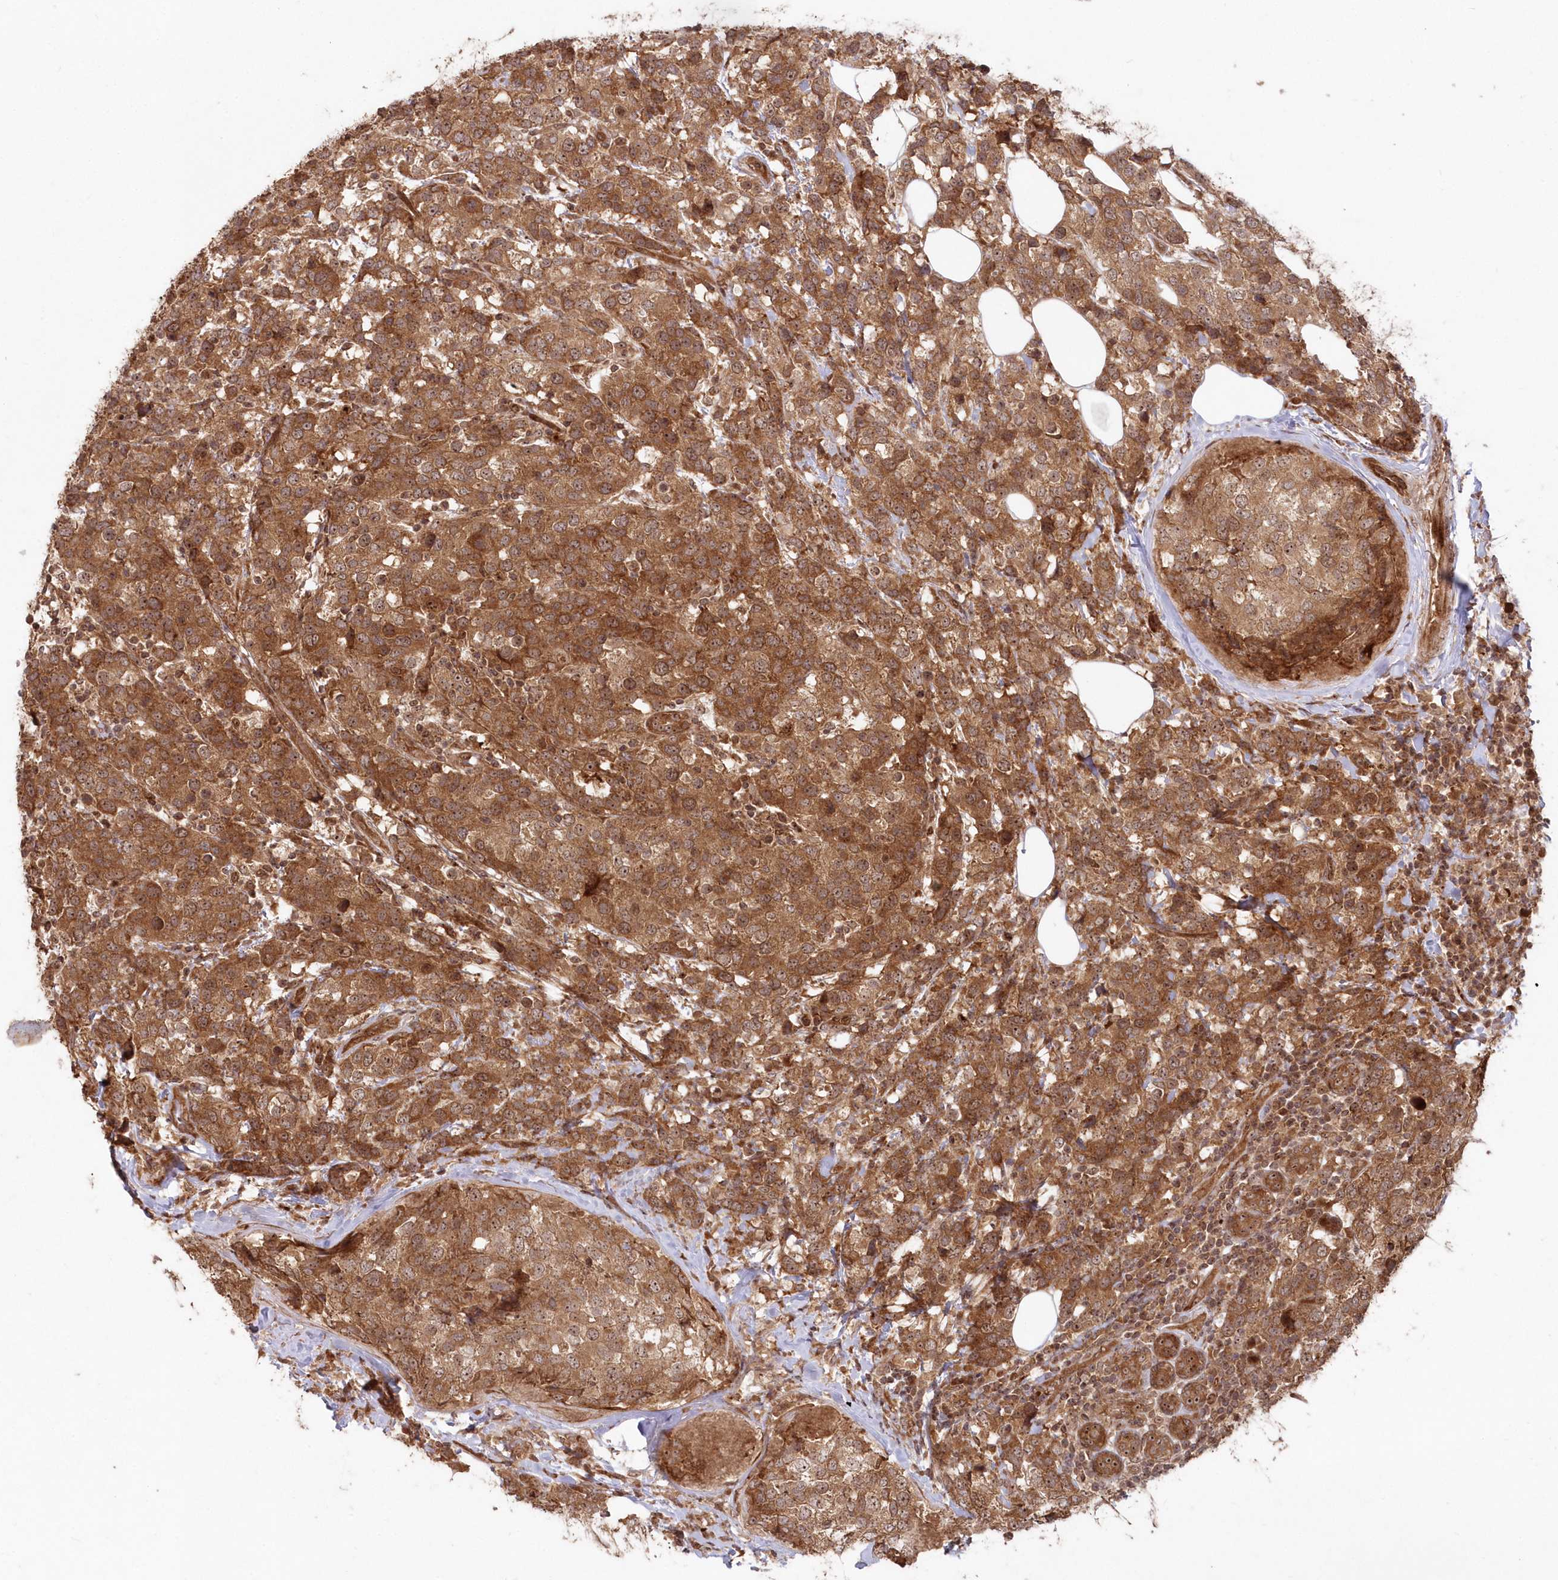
{"staining": {"intensity": "moderate", "quantity": ">75%", "location": "cytoplasmic/membranous,nuclear"}, "tissue": "breast cancer", "cell_type": "Tumor cells", "image_type": "cancer", "snomed": [{"axis": "morphology", "description": "Lobular carcinoma"}, {"axis": "topography", "description": "Breast"}], "caption": "An image showing moderate cytoplasmic/membranous and nuclear expression in about >75% of tumor cells in breast lobular carcinoma, as visualized by brown immunohistochemical staining.", "gene": "SERINC1", "patient": {"sex": "female", "age": 59}}